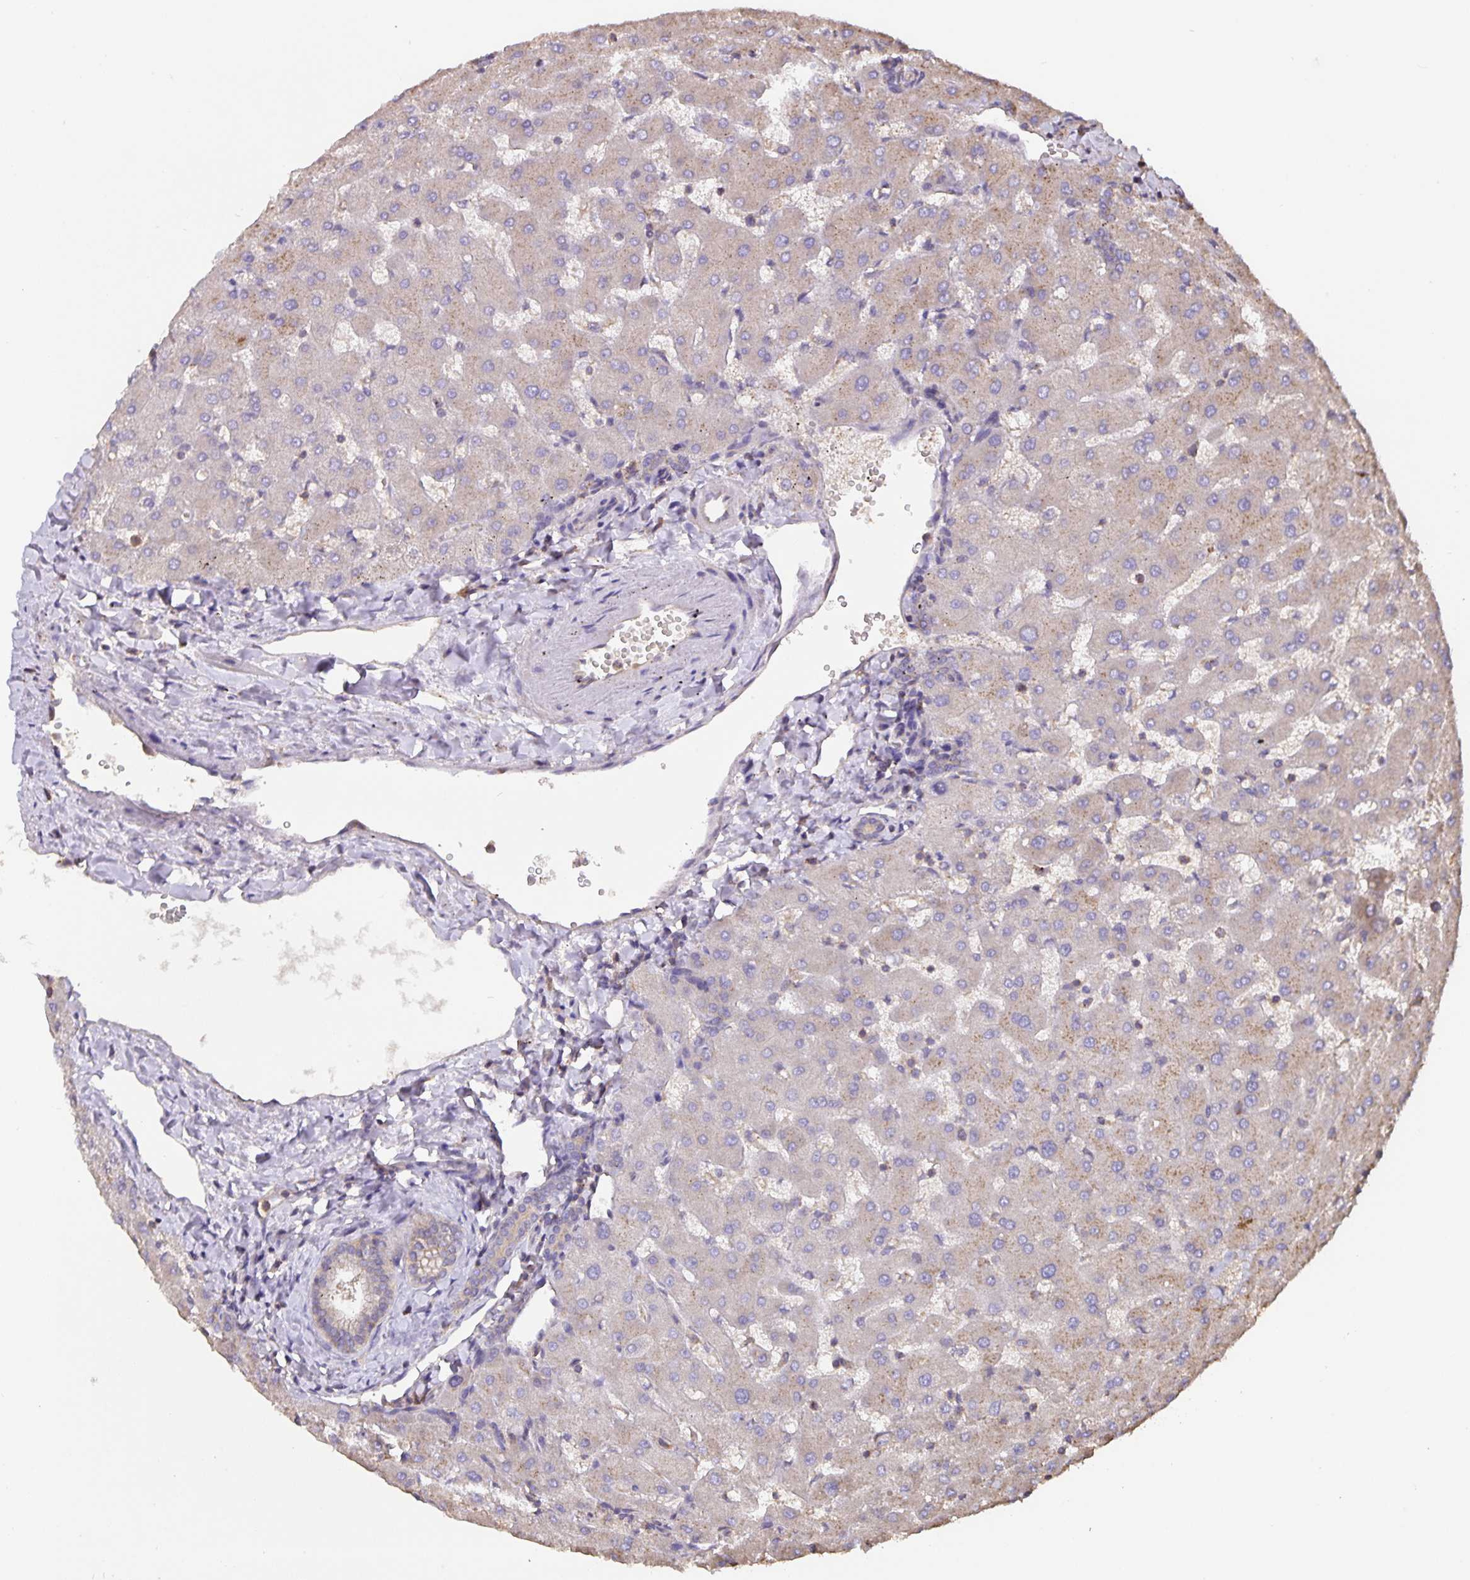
{"staining": {"intensity": "negative", "quantity": "none", "location": "none"}, "tissue": "liver", "cell_type": "Cholangiocytes", "image_type": "normal", "snomed": [{"axis": "morphology", "description": "Normal tissue, NOS"}, {"axis": "topography", "description": "Liver"}], "caption": "Immunohistochemistry image of unremarkable liver stained for a protein (brown), which shows no staining in cholangiocytes.", "gene": "TMEM71", "patient": {"sex": "female", "age": 63}}